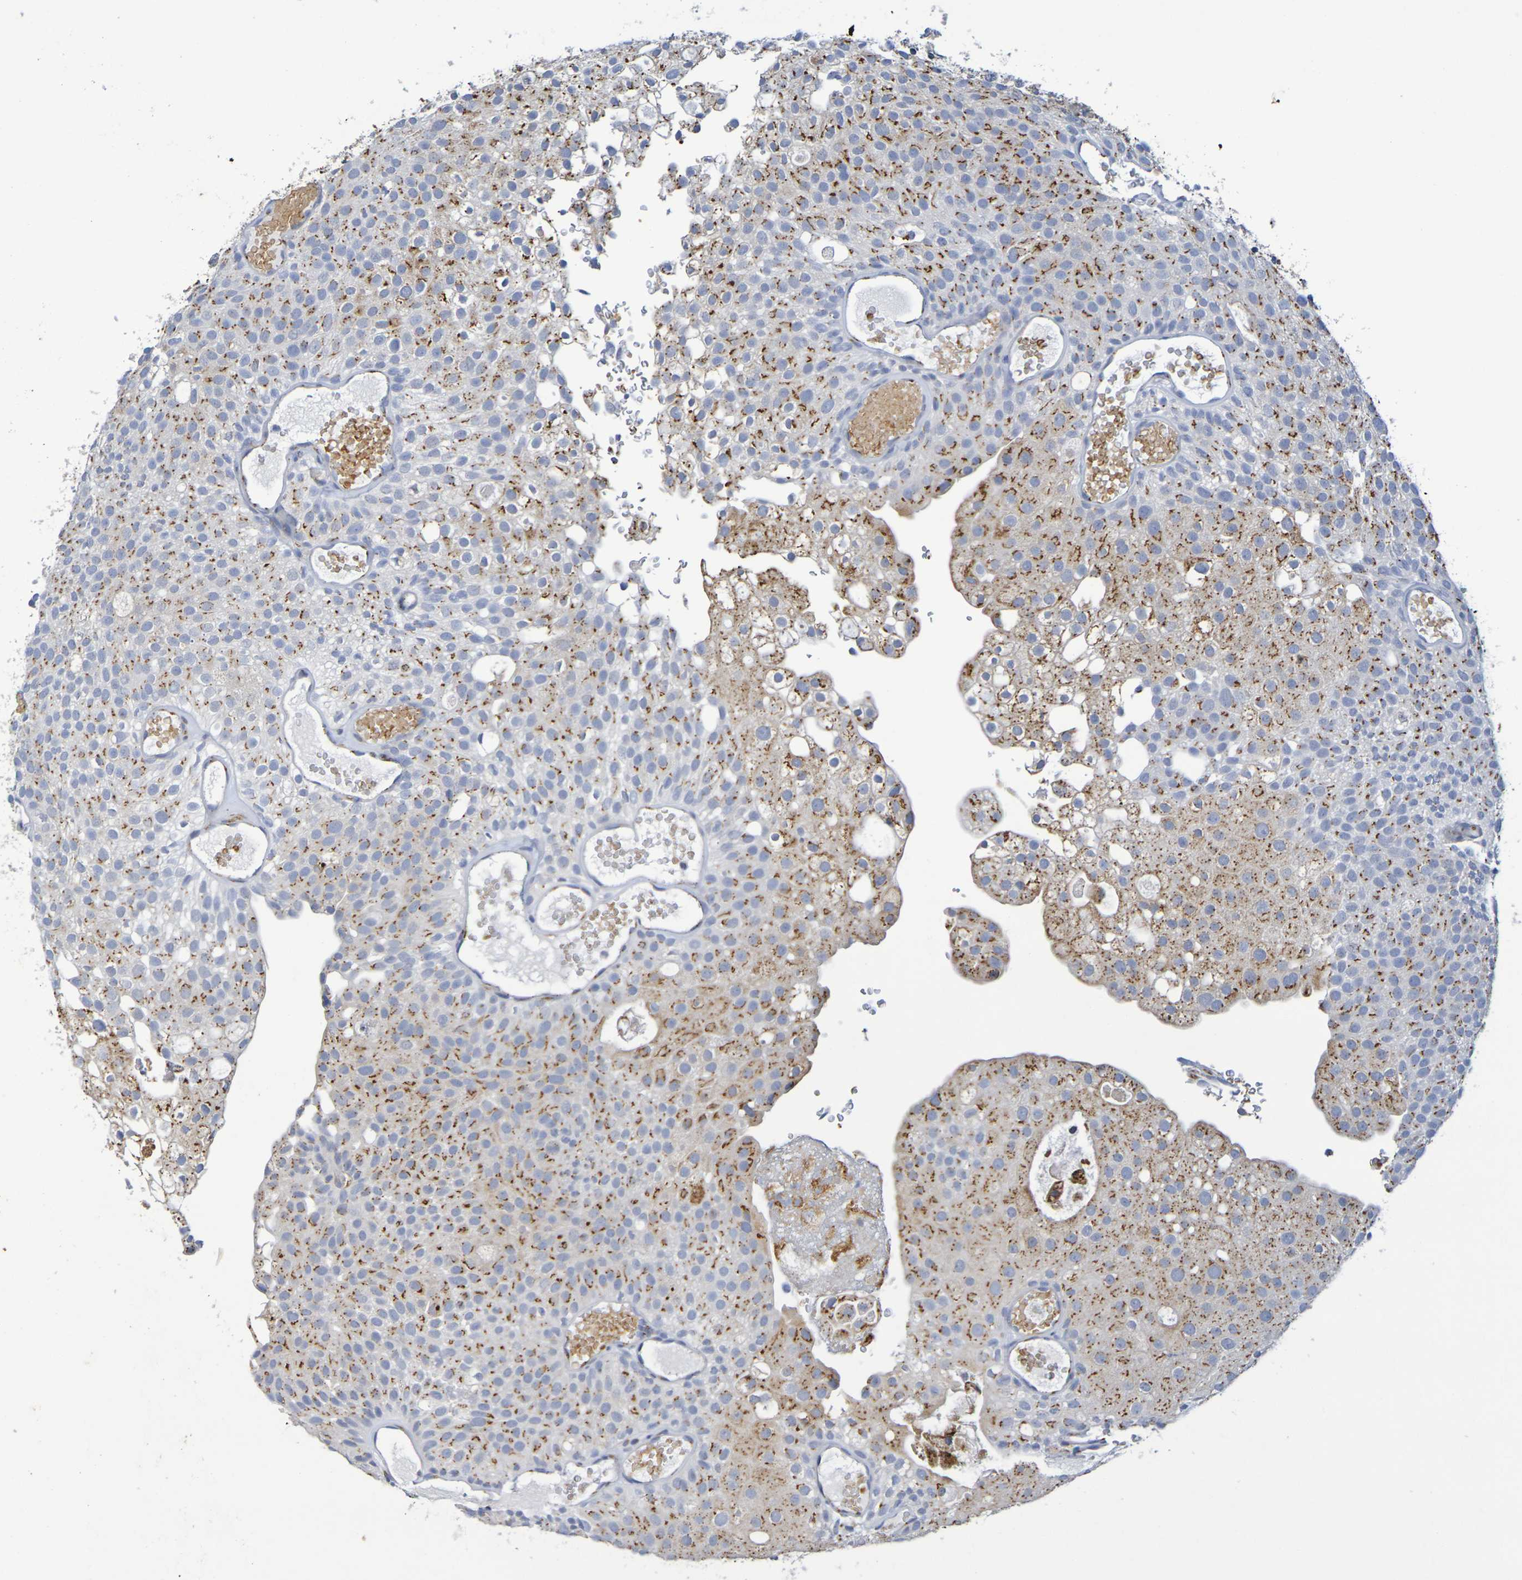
{"staining": {"intensity": "moderate", "quantity": ">75%", "location": "cytoplasmic/membranous"}, "tissue": "urothelial cancer", "cell_type": "Tumor cells", "image_type": "cancer", "snomed": [{"axis": "morphology", "description": "Urothelial carcinoma, Low grade"}, {"axis": "topography", "description": "Urinary bladder"}], "caption": "IHC (DAB) staining of human urothelial cancer displays moderate cytoplasmic/membranous protein positivity in approximately >75% of tumor cells. (DAB IHC with brightfield microscopy, high magnification).", "gene": "DCP2", "patient": {"sex": "male", "age": 78}}